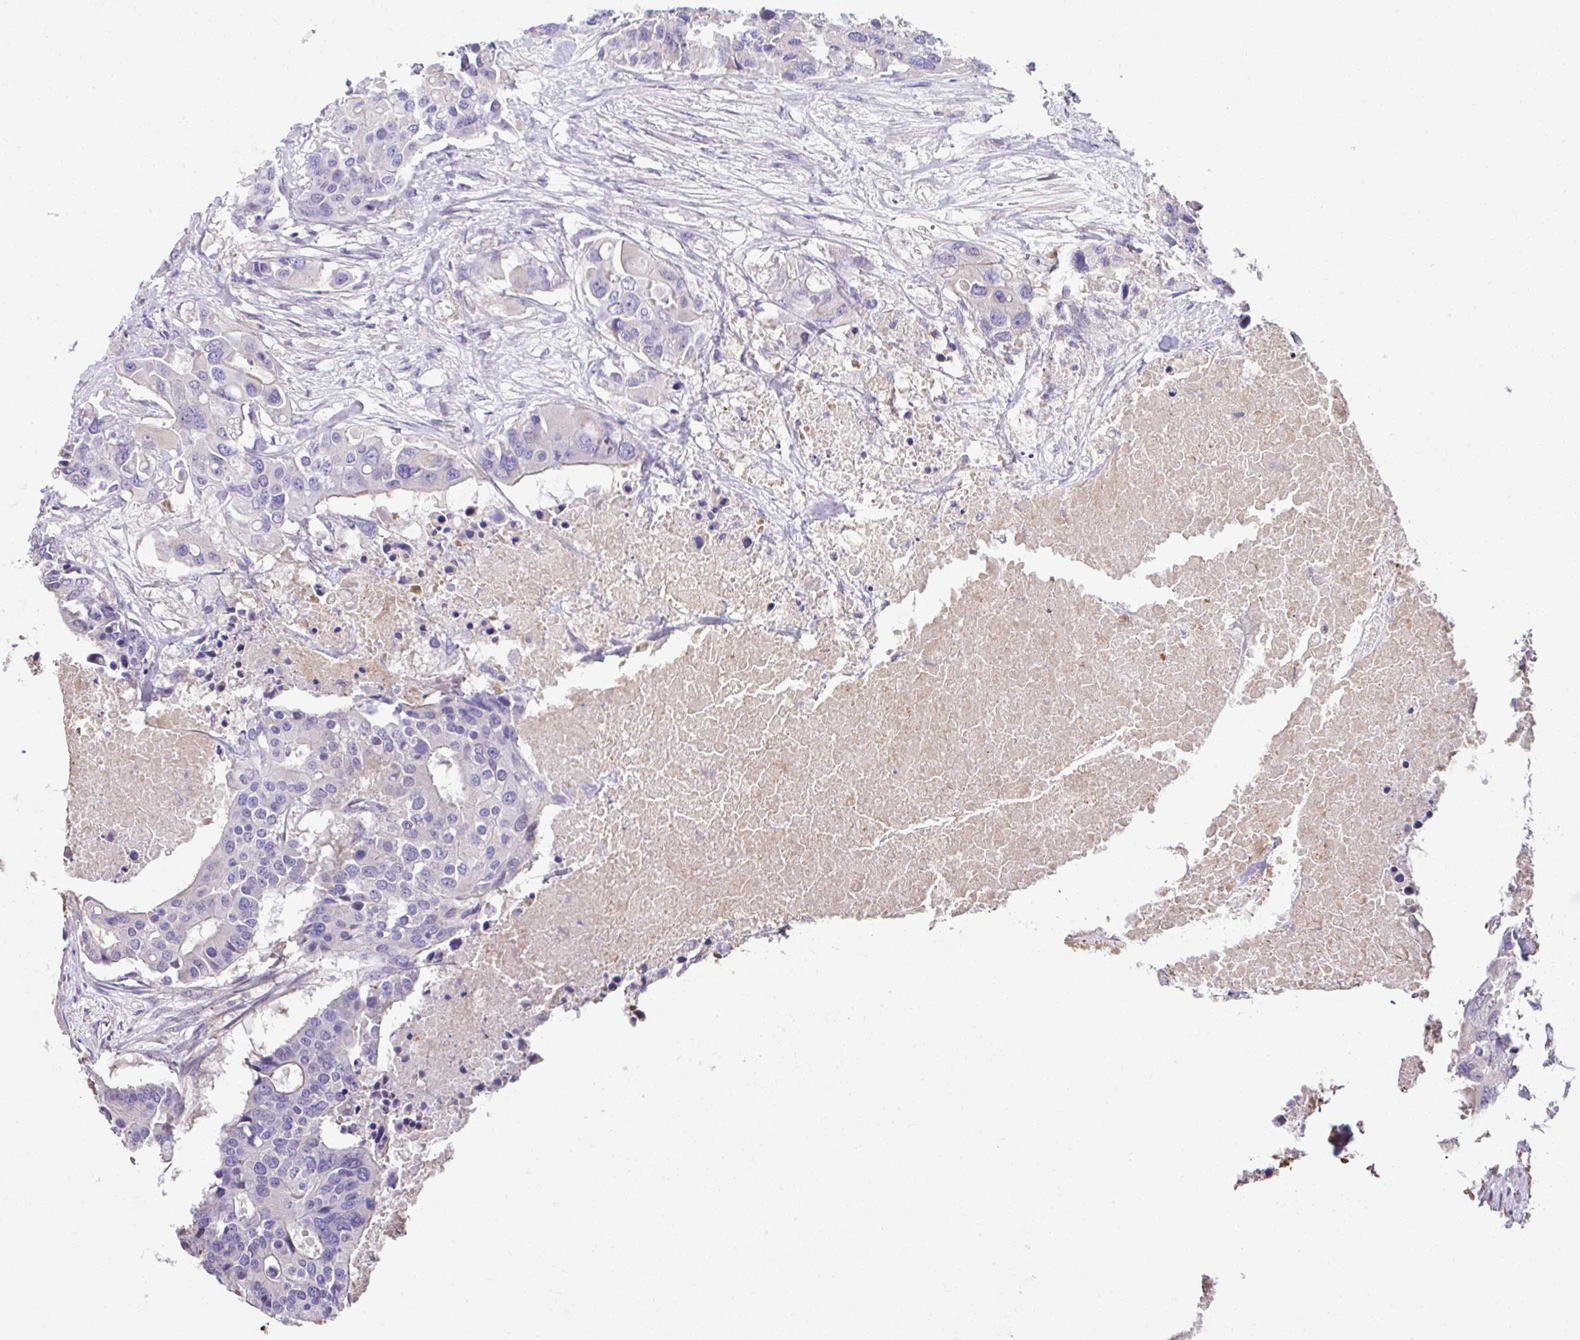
{"staining": {"intensity": "negative", "quantity": "none", "location": "none"}, "tissue": "colorectal cancer", "cell_type": "Tumor cells", "image_type": "cancer", "snomed": [{"axis": "morphology", "description": "Adenocarcinoma, NOS"}, {"axis": "topography", "description": "Colon"}], "caption": "Histopathology image shows no protein staining in tumor cells of colorectal cancer tissue. Brightfield microscopy of immunohistochemistry (IHC) stained with DAB (3,3'-diaminobenzidine) (brown) and hematoxylin (blue), captured at high magnification.", "gene": "CCDC85C", "patient": {"sex": "male", "age": 77}}